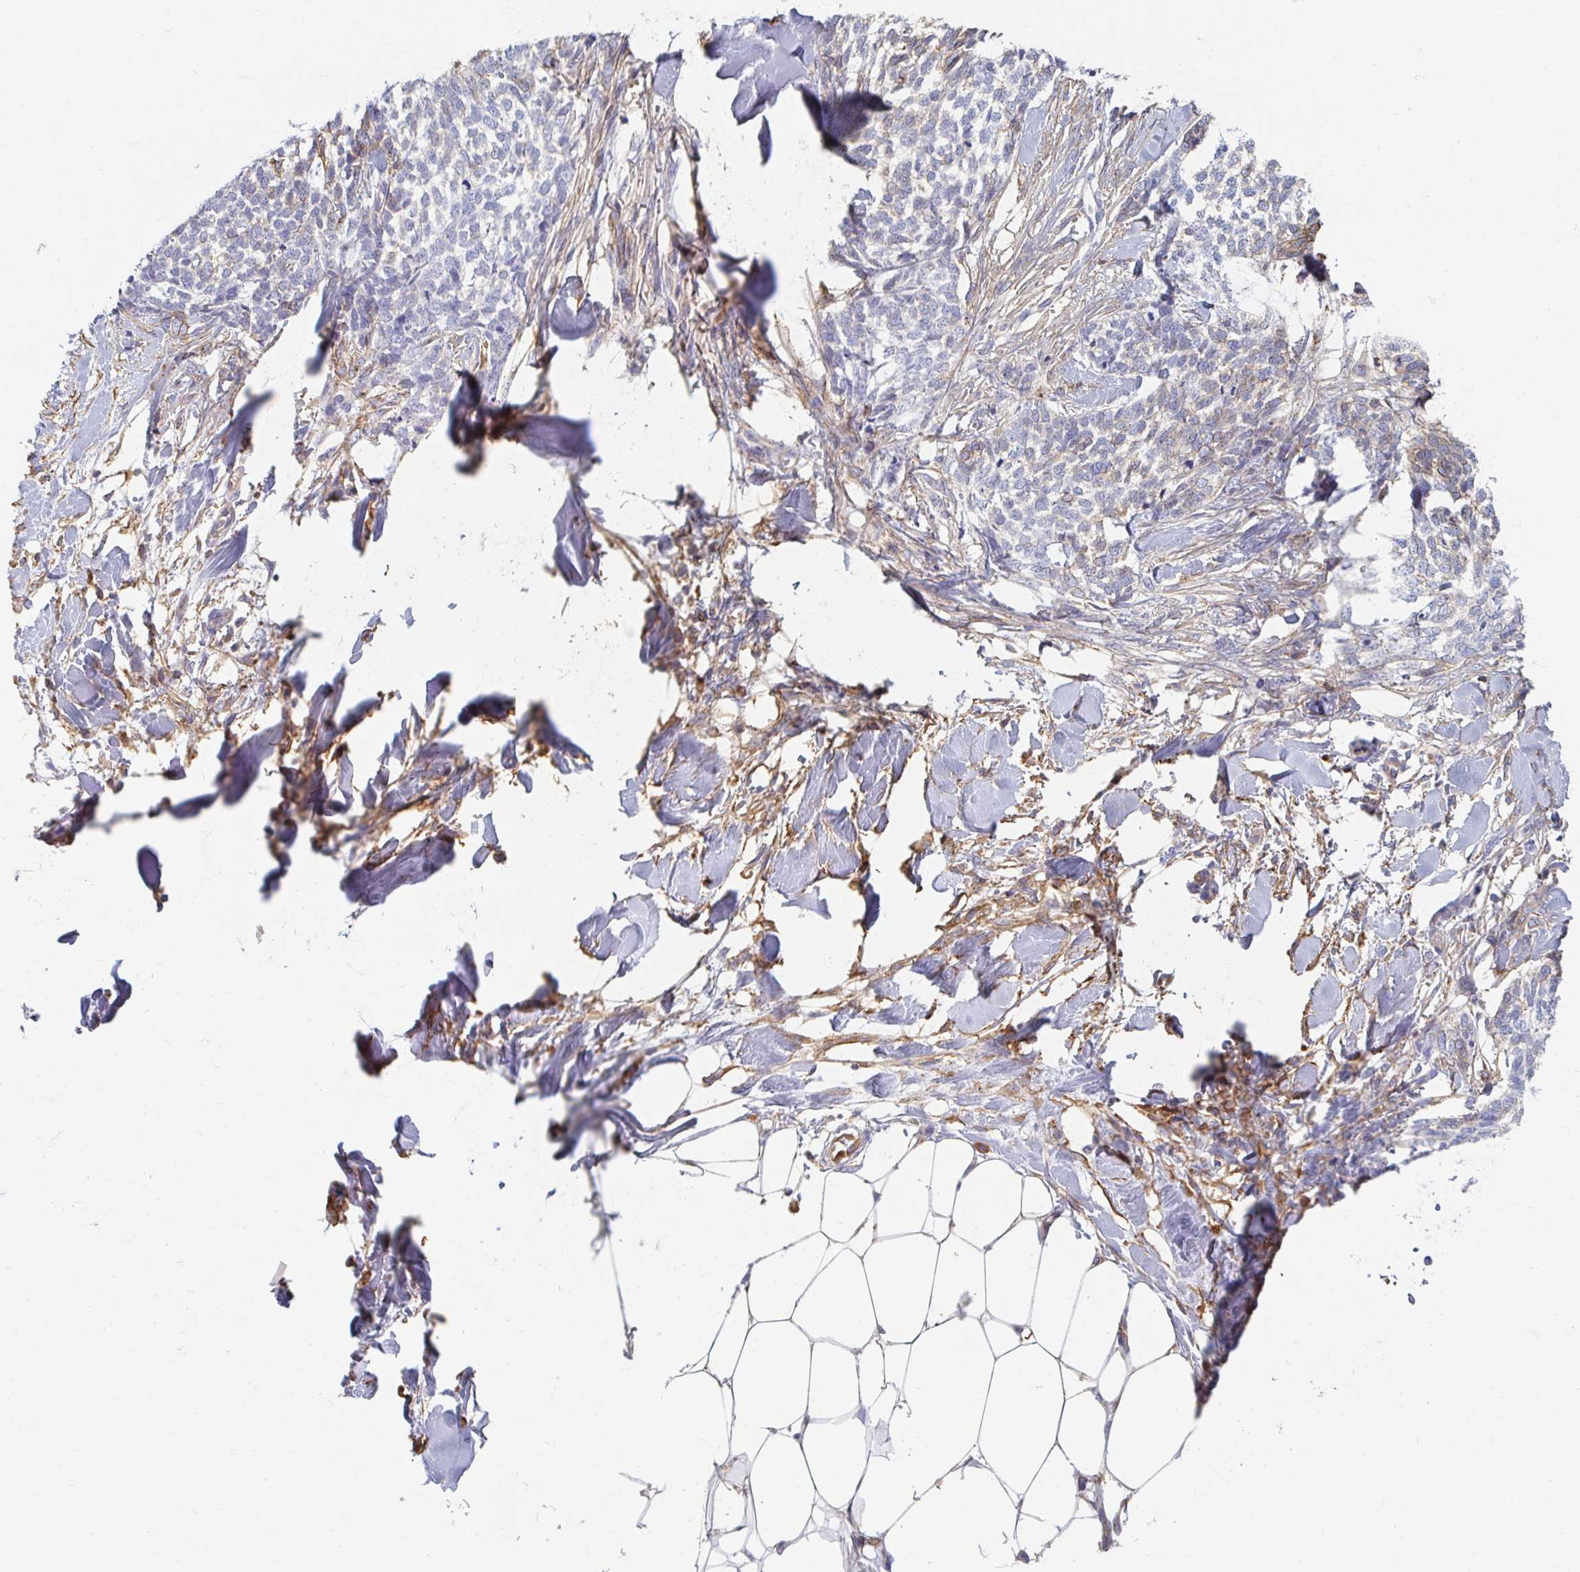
{"staining": {"intensity": "moderate", "quantity": "<25%", "location": "cytoplasmic/membranous"}, "tissue": "skin cancer", "cell_type": "Tumor cells", "image_type": "cancer", "snomed": [{"axis": "morphology", "description": "Basal cell carcinoma"}, {"axis": "topography", "description": "Skin"}], "caption": "Skin cancer tissue exhibits moderate cytoplasmic/membranous positivity in about <25% of tumor cells The protein is stained brown, and the nuclei are stained in blue (DAB IHC with brightfield microscopy, high magnification).", "gene": "MYLK2", "patient": {"sex": "female", "age": 59}}